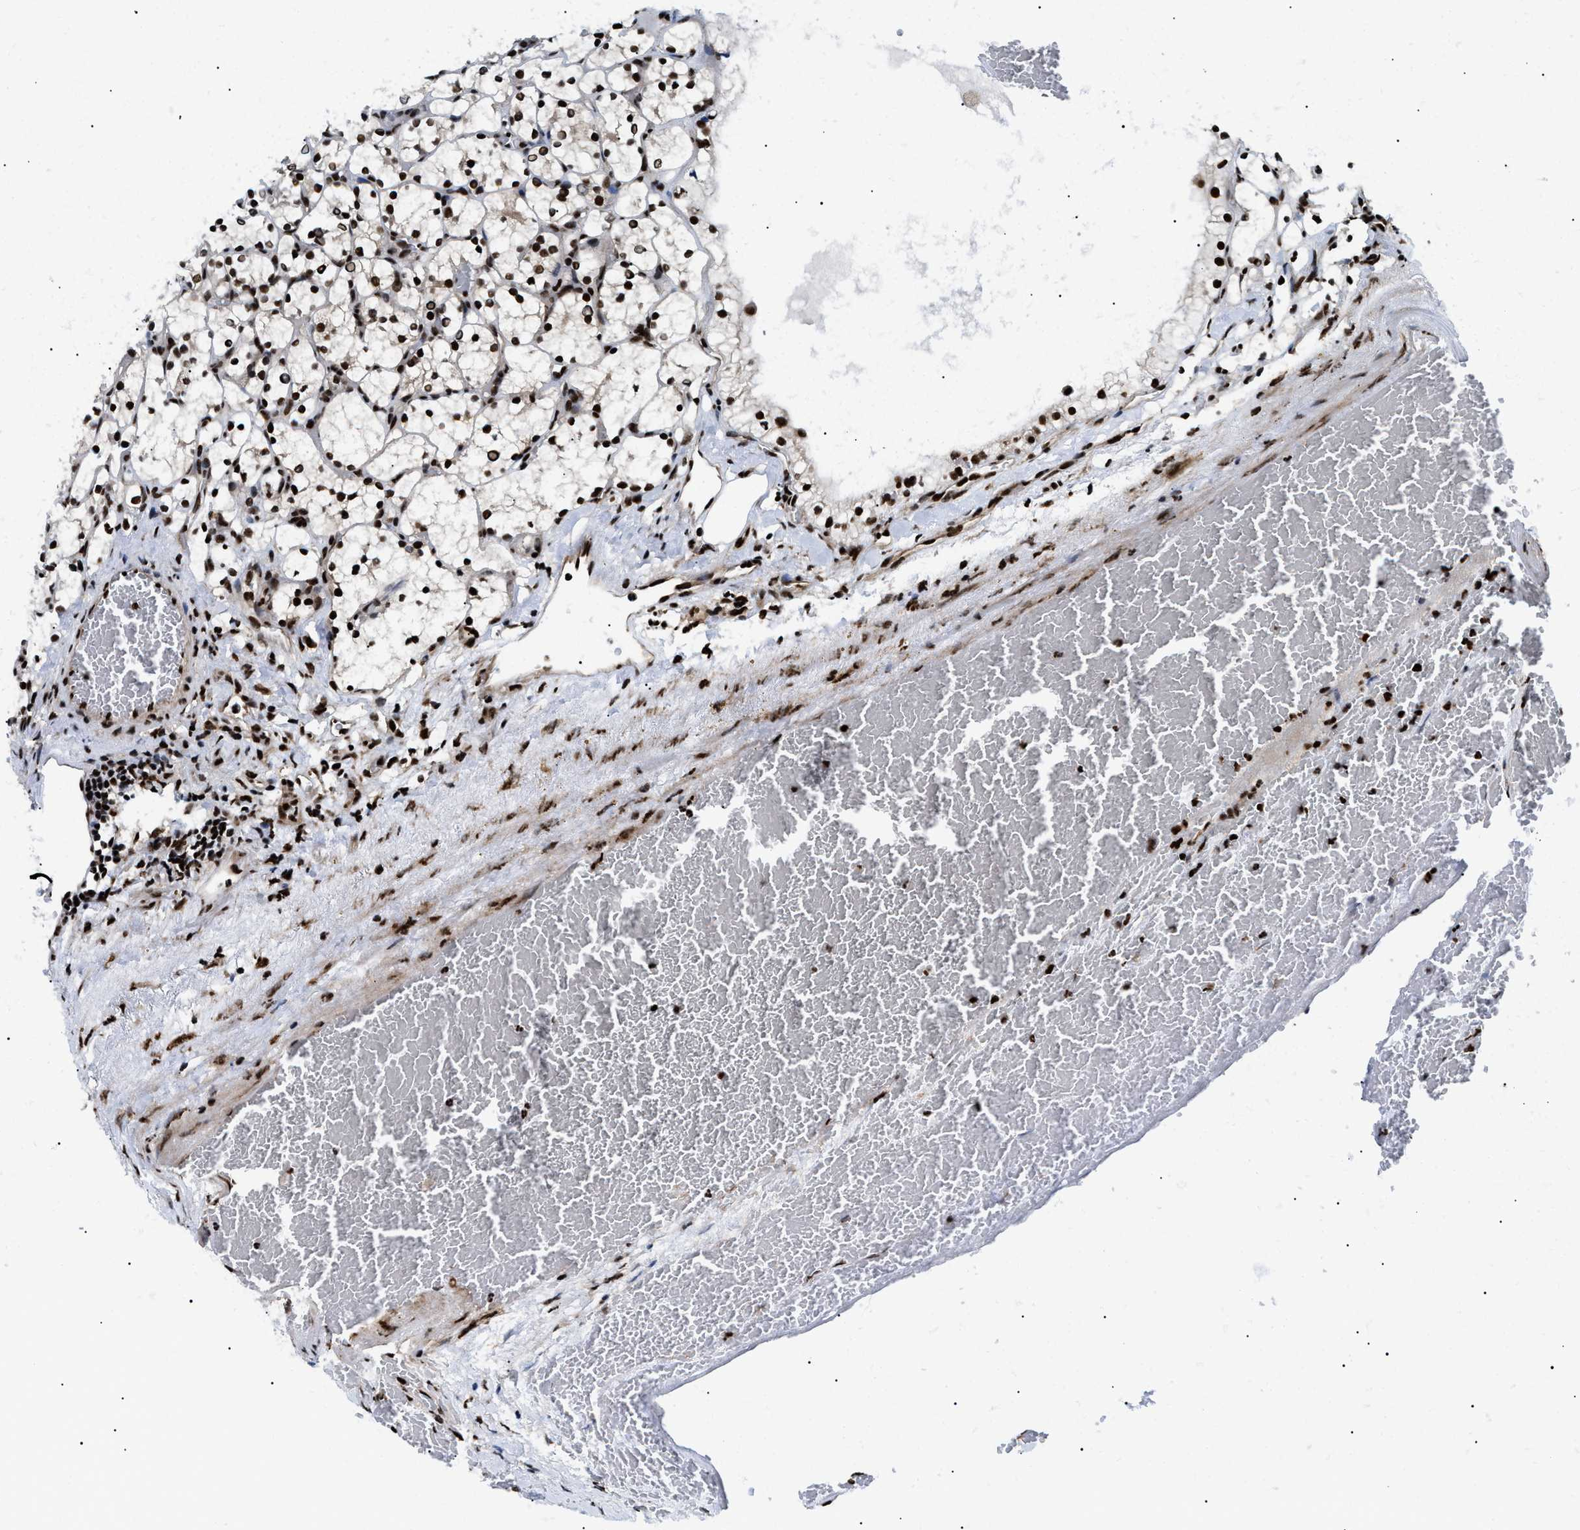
{"staining": {"intensity": "strong", "quantity": ">75%", "location": "nuclear"}, "tissue": "renal cancer", "cell_type": "Tumor cells", "image_type": "cancer", "snomed": [{"axis": "morphology", "description": "Adenocarcinoma, NOS"}, {"axis": "topography", "description": "Kidney"}], "caption": "Tumor cells show high levels of strong nuclear staining in approximately >75% of cells in adenocarcinoma (renal).", "gene": "CWC25", "patient": {"sex": "female", "age": 69}}